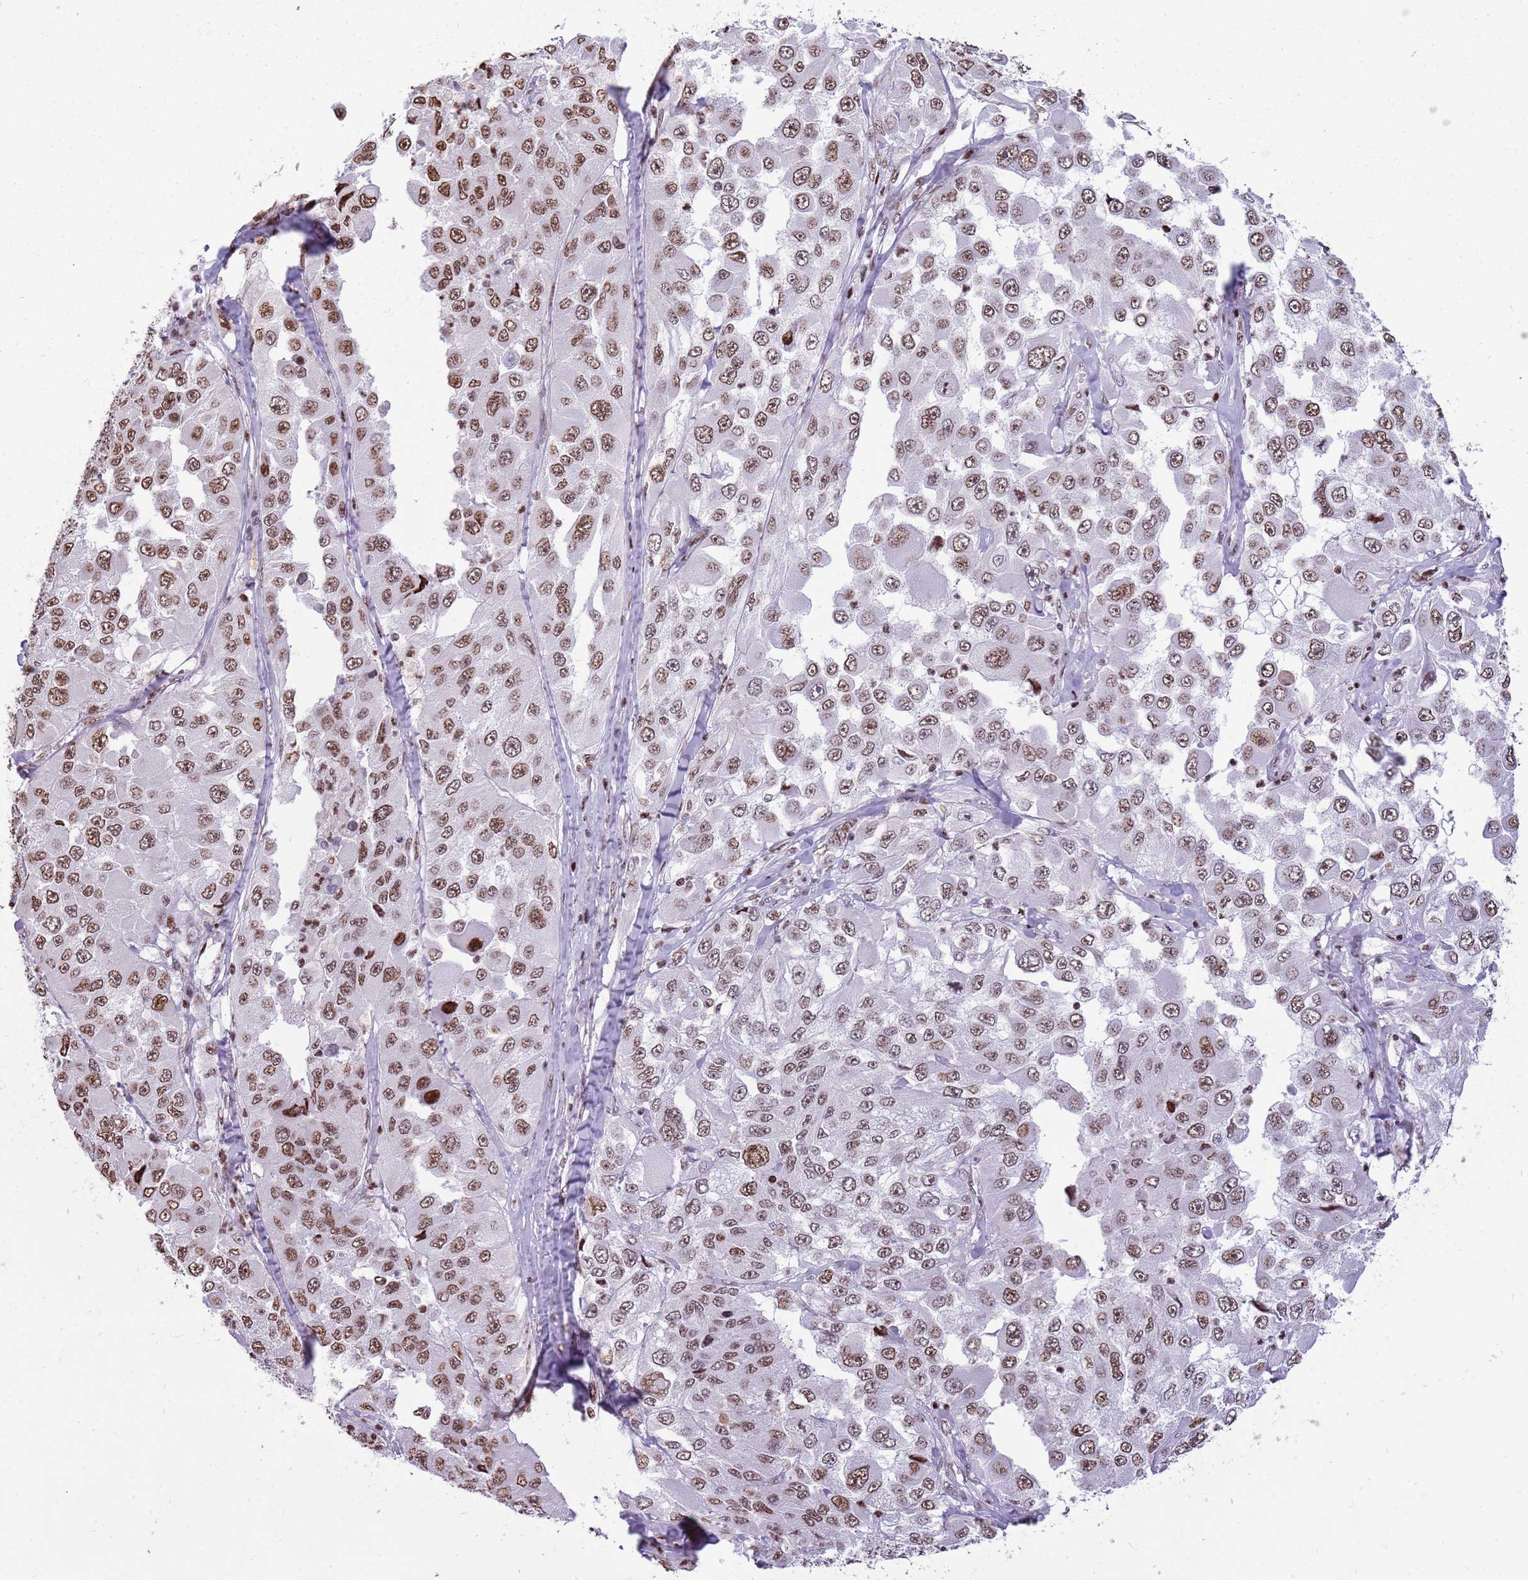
{"staining": {"intensity": "moderate", "quantity": ">75%", "location": "nuclear"}, "tissue": "melanoma", "cell_type": "Tumor cells", "image_type": "cancer", "snomed": [{"axis": "morphology", "description": "Malignant melanoma, Metastatic site"}, {"axis": "topography", "description": "Lymph node"}], "caption": "A photomicrograph of malignant melanoma (metastatic site) stained for a protein demonstrates moderate nuclear brown staining in tumor cells. (DAB (3,3'-diaminobenzidine) IHC with brightfield microscopy, high magnification).", "gene": "WASHC4", "patient": {"sex": "male", "age": 62}}